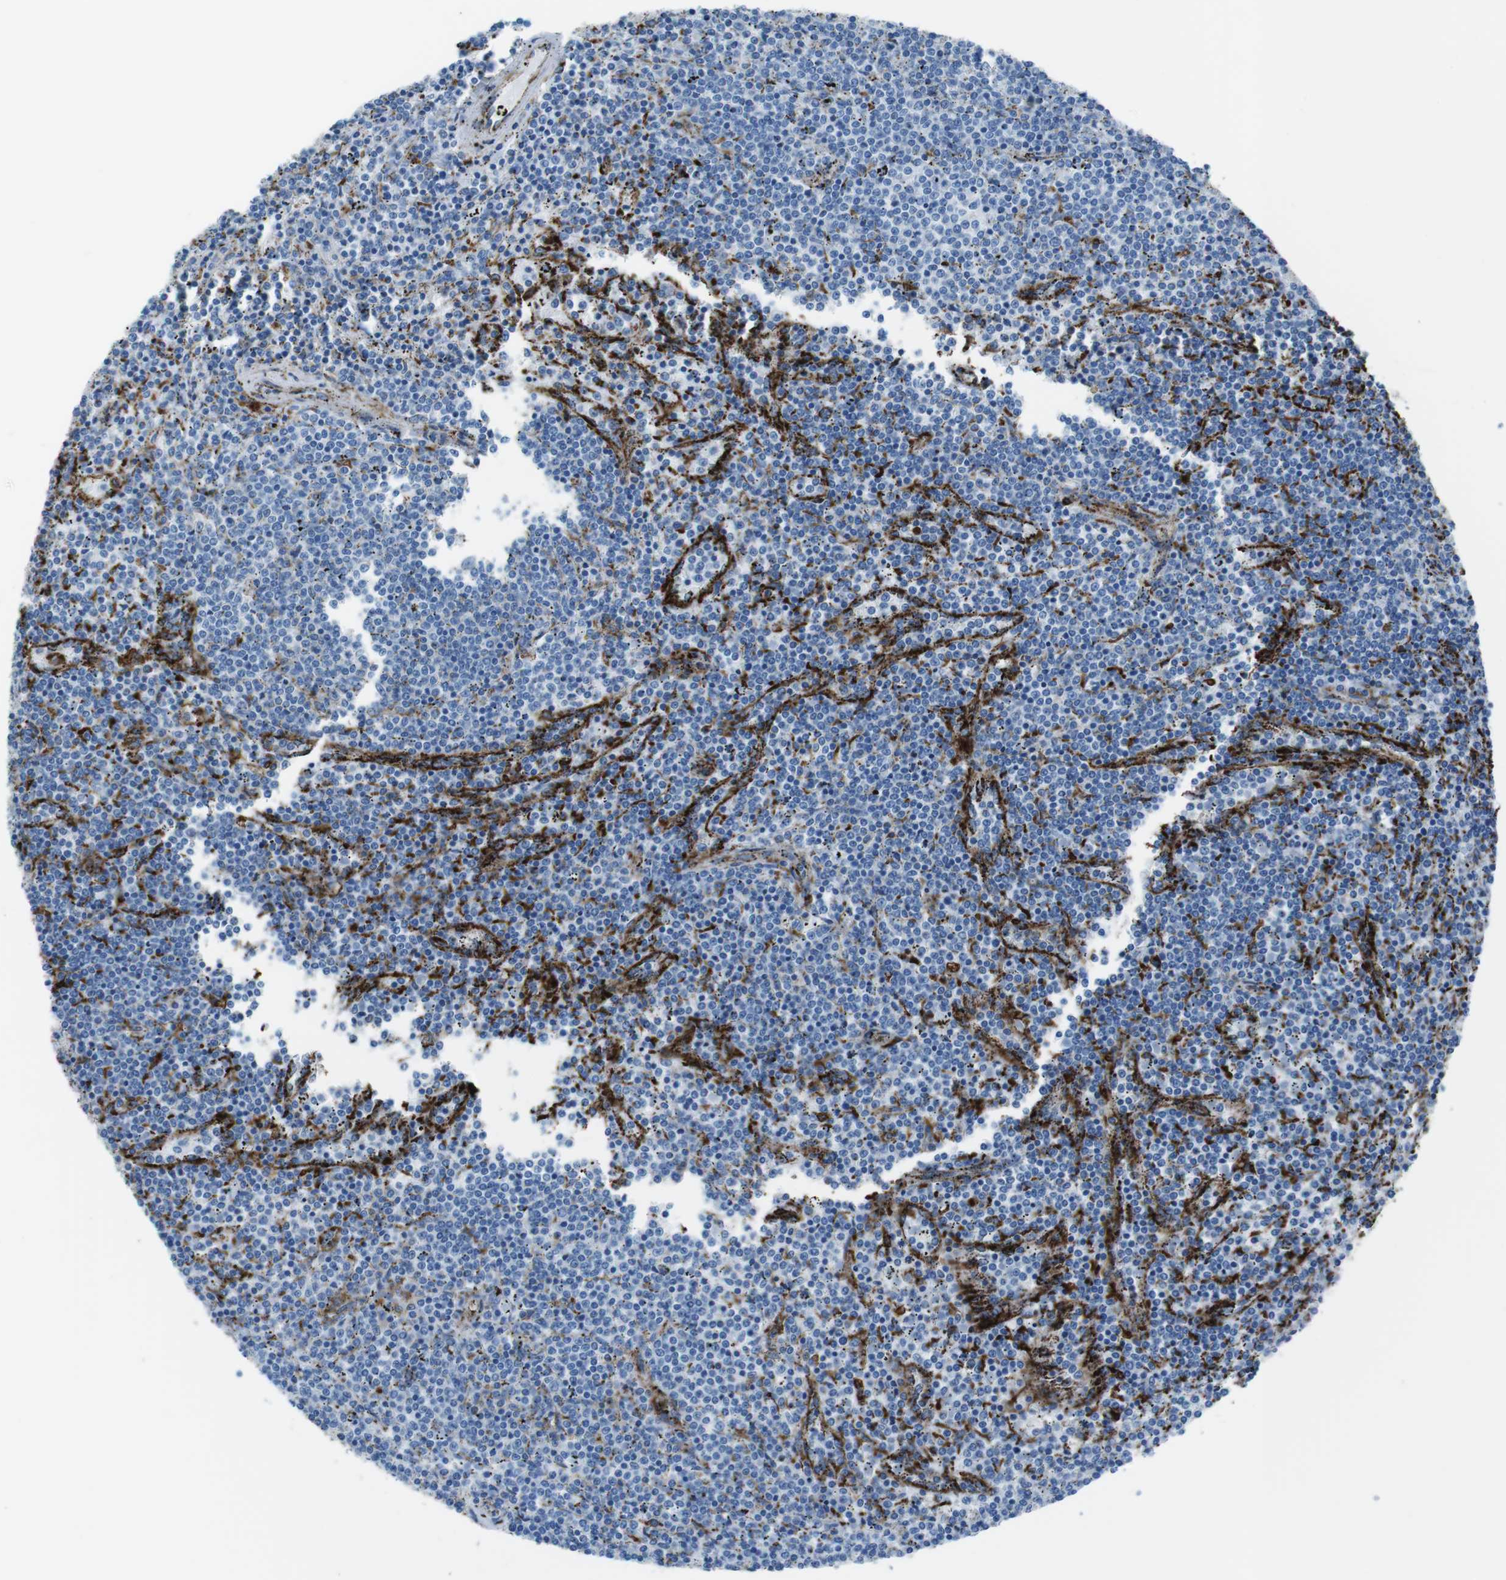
{"staining": {"intensity": "negative", "quantity": "none", "location": "none"}, "tissue": "lymphoma", "cell_type": "Tumor cells", "image_type": "cancer", "snomed": [{"axis": "morphology", "description": "Malignant lymphoma, non-Hodgkin's type, Low grade"}, {"axis": "topography", "description": "Spleen"}], "caption": "The photomicrograph reveals no significant positivity in tumor cells of low-grade malignant lymphoma, non-Hodgkin's type.", "gene": "SCARB2", "patient": {"sex": "female", "age": 50}}